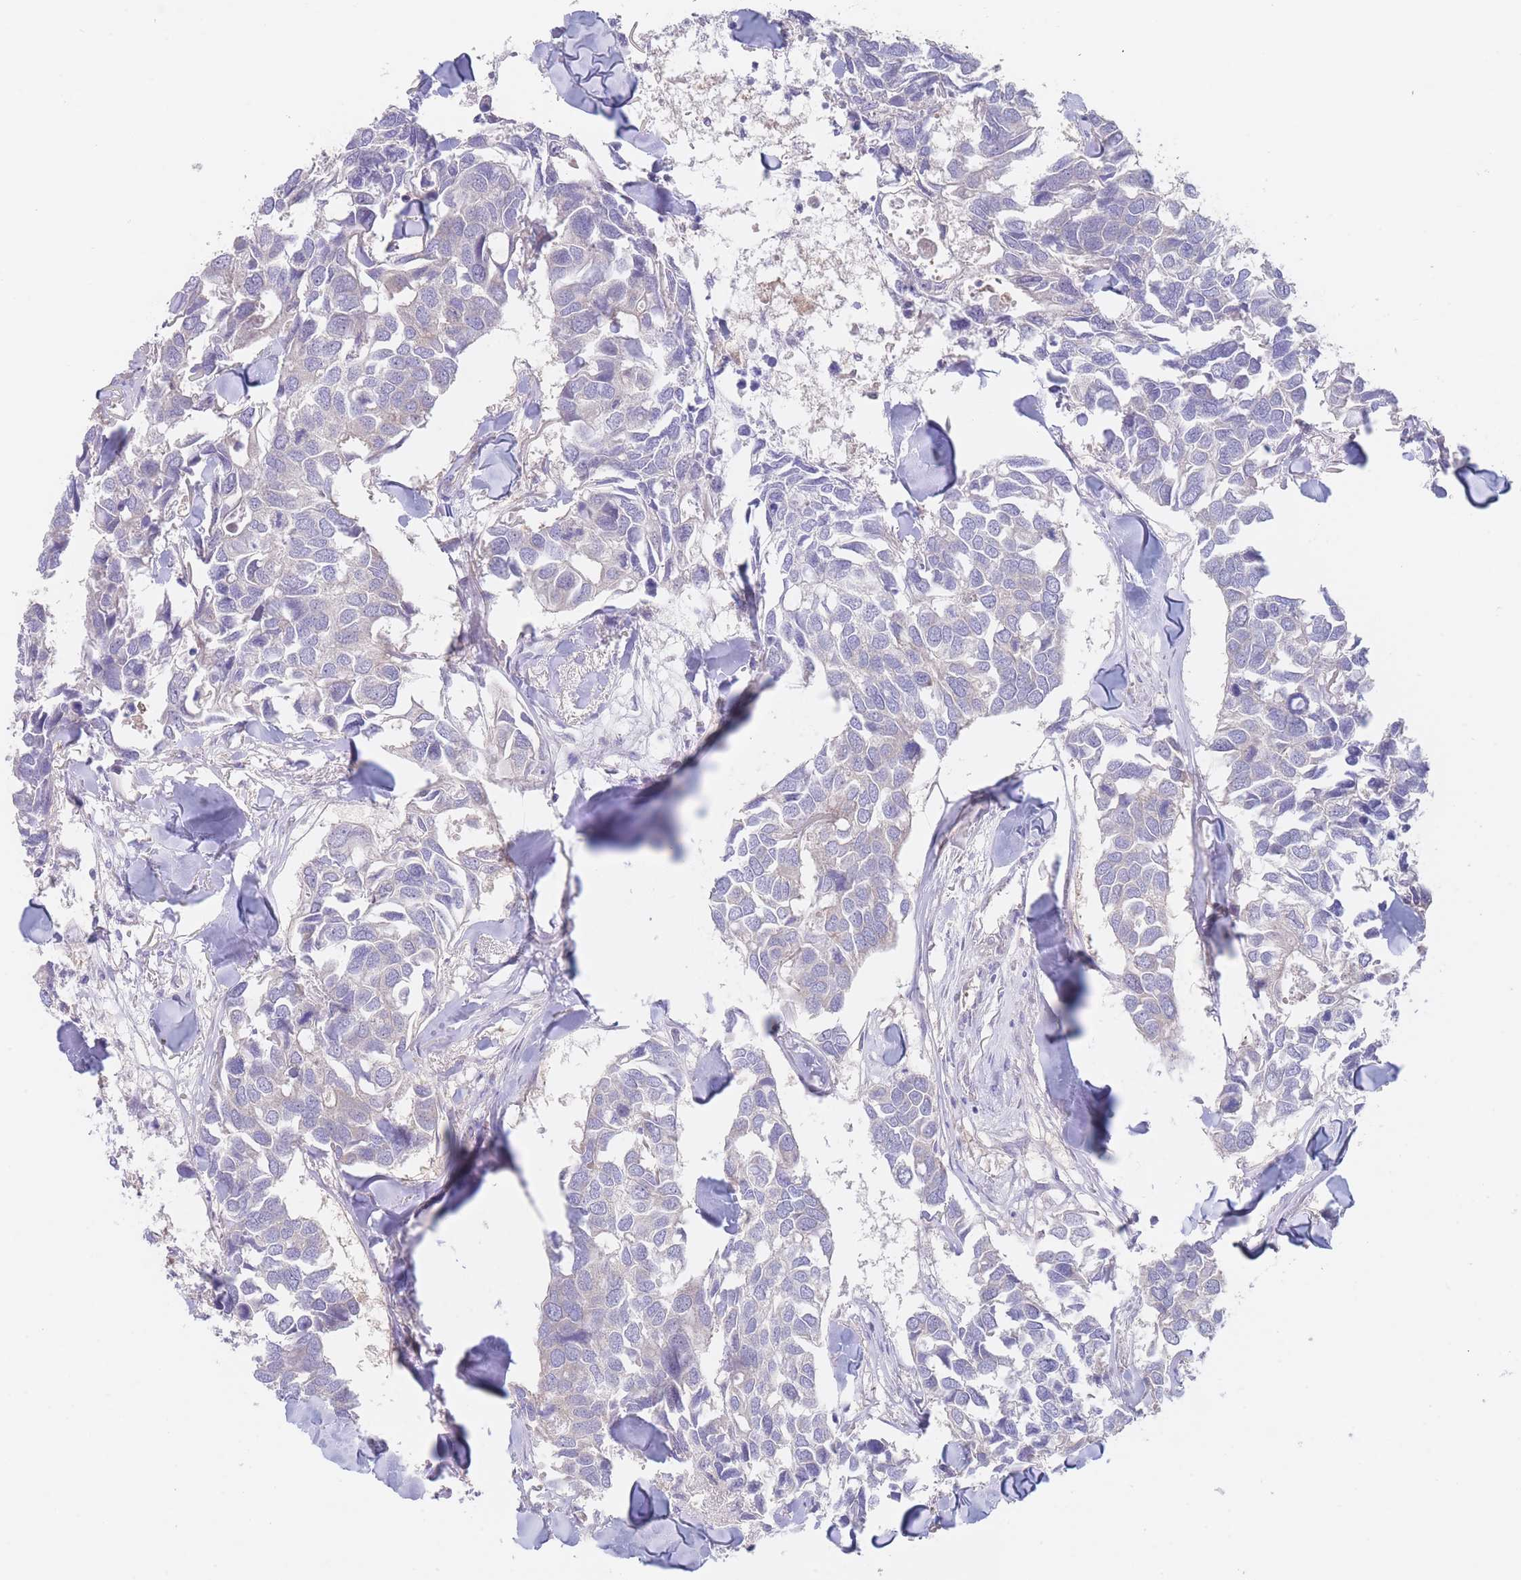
{"staining": {"intensity": "negative", "quantity": "none", "location": "none"}, "tissue": "breast cancer", "cell_type": "Tumor cells", "image_type": "cancer", "snomed": [{"axis": "morphology", "description": "Duct carcinoma"}, {"axis": "topography", "description": "Breast"}], "caption": "DAB immunohistochemical staining of intraductal carcinoma (breast) demonstrates no significant staining in tumor cells. Nuclei are stained in blue.", "gene": "ZNF281", "patient": {"sex": "female", "age": 83}}